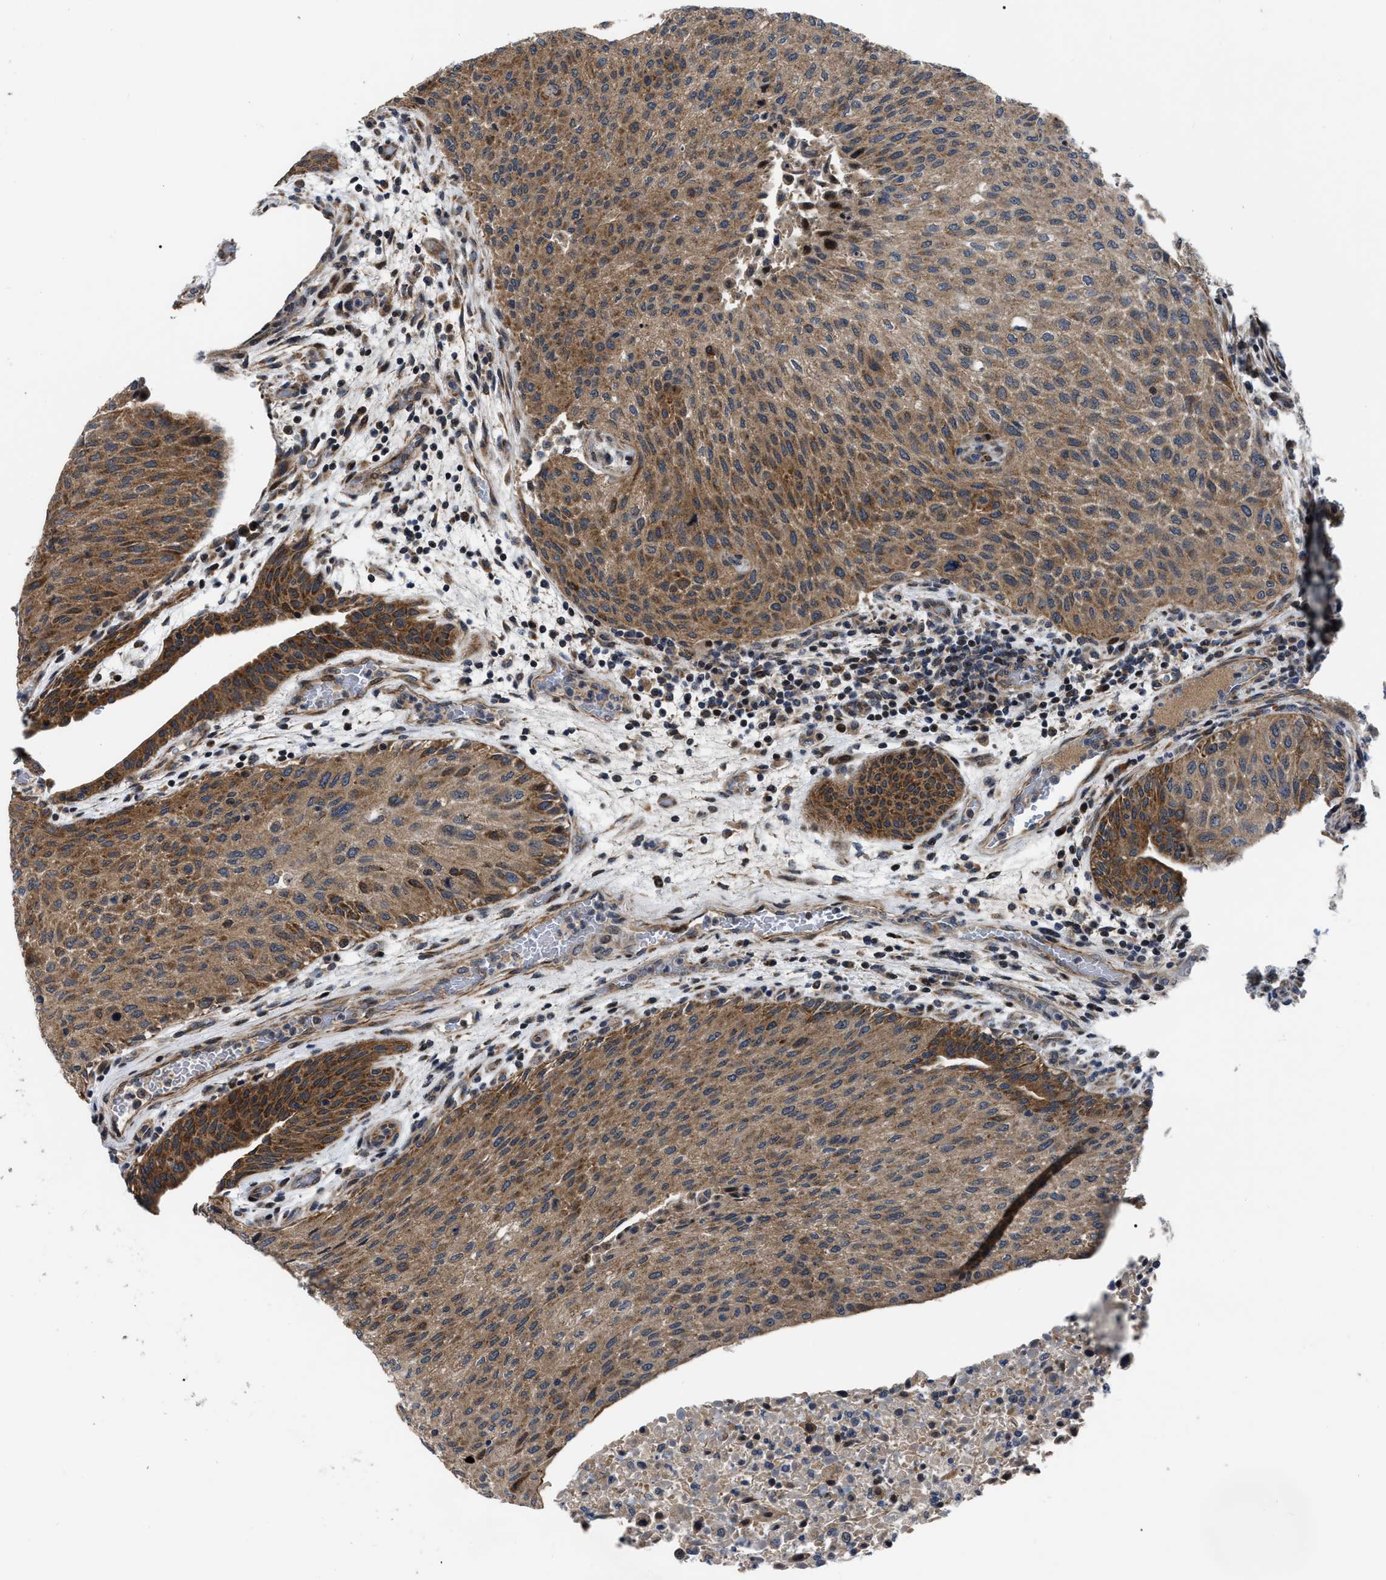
{"staining": {"intensity": "moderate", "quantity": ">75%", "location": "cytoplasmic/membranous"}, "tissue": "urothelial cancer", "cell_type": "Tumor cells", "image_type": "cancer", "snomed": [{"axis": "morphology", "description": "Urothelial carcinoma, Low grade"}, {"axis": "morphology", "description": "Urothelial carcinoma, High grade"}, {"axis": "topography", "description": "Urinary bladder"}], "caption": "A photomicrograph of urothelial cancer stained for a protein displays moderate cytoplasmic/membranous brown staining in tumor cells. (Brightfield microscopy of DAB IHC at high magnification).", "gene": "PPWD1", "patient": {"sex": "male", "age": 35}}